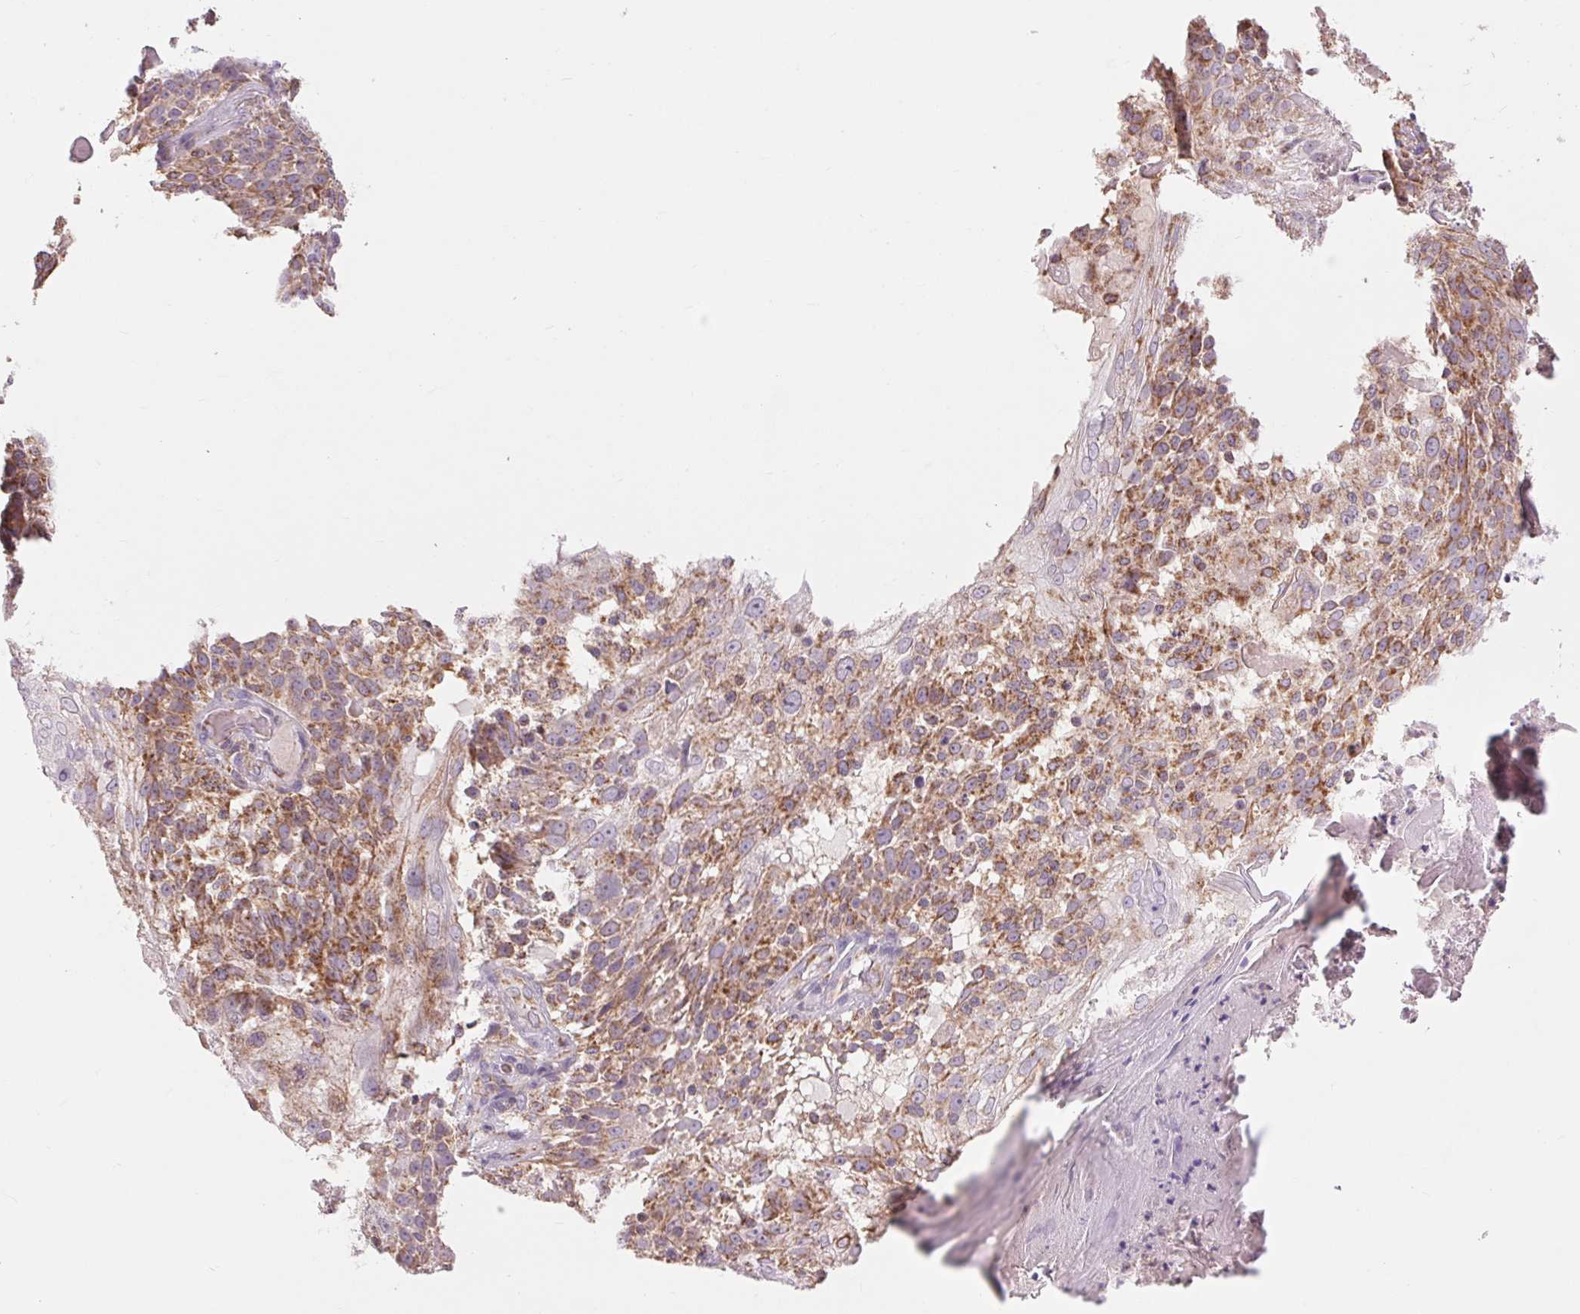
{"staining": {"intensity": "moderate", "quantity": ">75%", "location": "cytoplasmic/membranous"}, "tissue": "skin cancer", "cell_type": "Tumor cells", "image_type": "cancer", "snomed": [{"axis": "morphology", "description": "Normal tissue, NOS"}, {"axis": "morphology", "description": "Squamous cell carcinoma, NOS"}, {"axis": "topography", "description": "Skin"}], "caption": "Protein analysis of skin squamous cell carcinoma tissue exhibits moderate cytoplasmic/membranous staining in approximately >75% of tumor cells.", "gene": "COX6A1", "patient": {"sex": "female", "age": 83}}